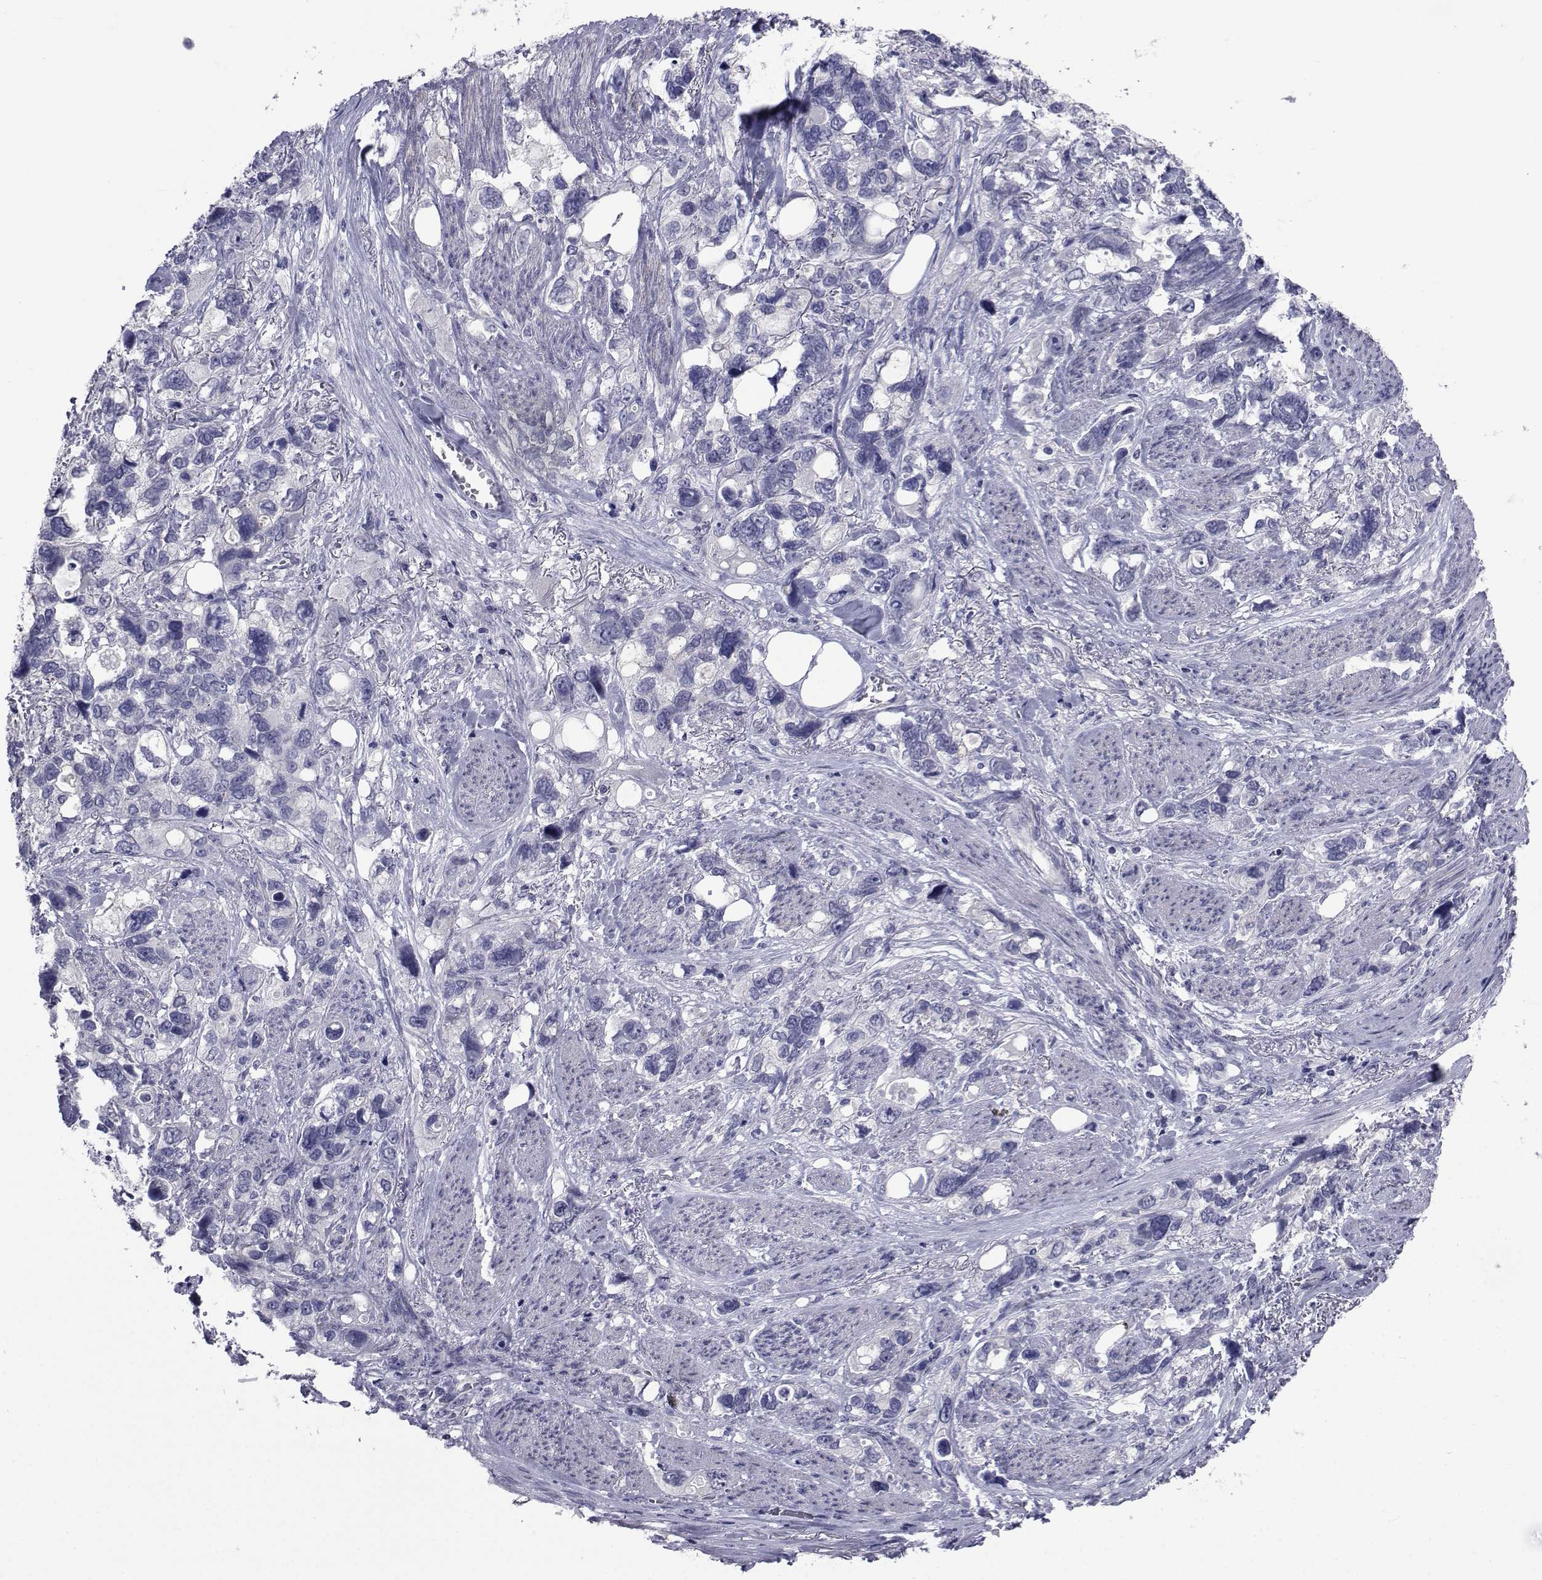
{"staining": {"intensity": "negative", "quantity": "none", "location": "none"}, "tissue": "stomach cancer", "cell_type": "Tumor cells", "image_type": "cancer", "snomed": [{"axis": "morphology", "description": "Adenocarcinoma, NOS"}, {"axis": "topography", "description": "Stomach, upper"}], "caption": "Micrograph shows no significant protein staining in tumor cells of stomach adenocarcinoma. Brightfield microscopy of immunohistochemistry (IHC) stained with DAB (brown) and hematoxylin (blue), captured at high magnification.", "gene": "SEMA5B", "patient": {"sex": "female", "age": 81}}